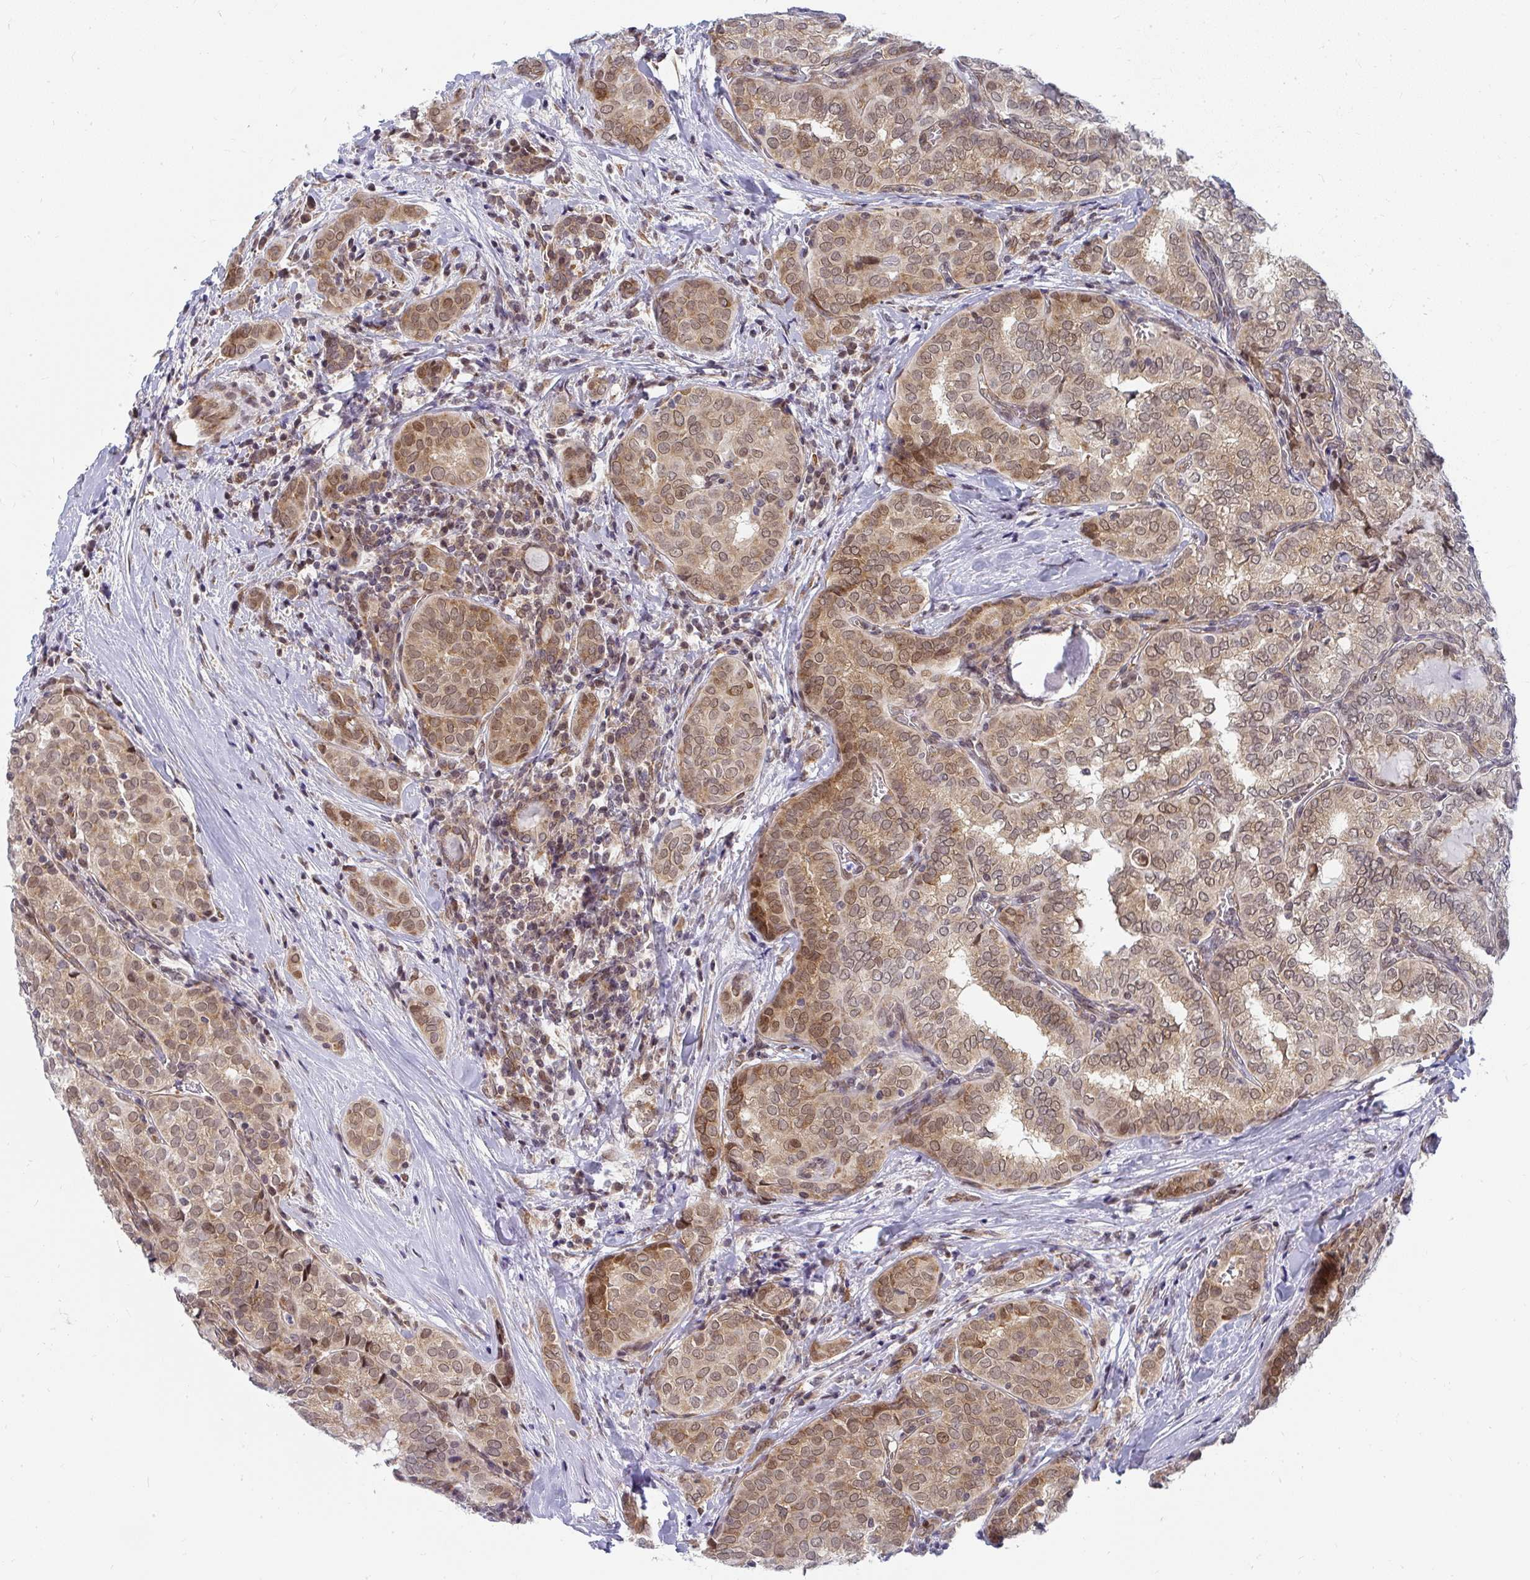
{"staining": {"intensity": "moderate", "quantity": ">75%", "location": "cytoplasmic/membranous,nuclear"}, "tissue": "thyroid cancer", "cell_type": "Tumor cells", "image_type": "cancer", "snomed": [{"axis": "morphology", "description": "Papillary adenocarcinoma, NOS"}, {"axis": "topography", "description": "Thyroid gland"}], "caption": "This micrograph demonstrates IHC staining of thyroid cancer (papillary adenocarcinoma), with medium moderate cytoplasmic/membranous and nuclear staining in about >75% of tumor cells.", "gene": "SYNCRIP", "patient": {"sex": "female", "age": 30}}